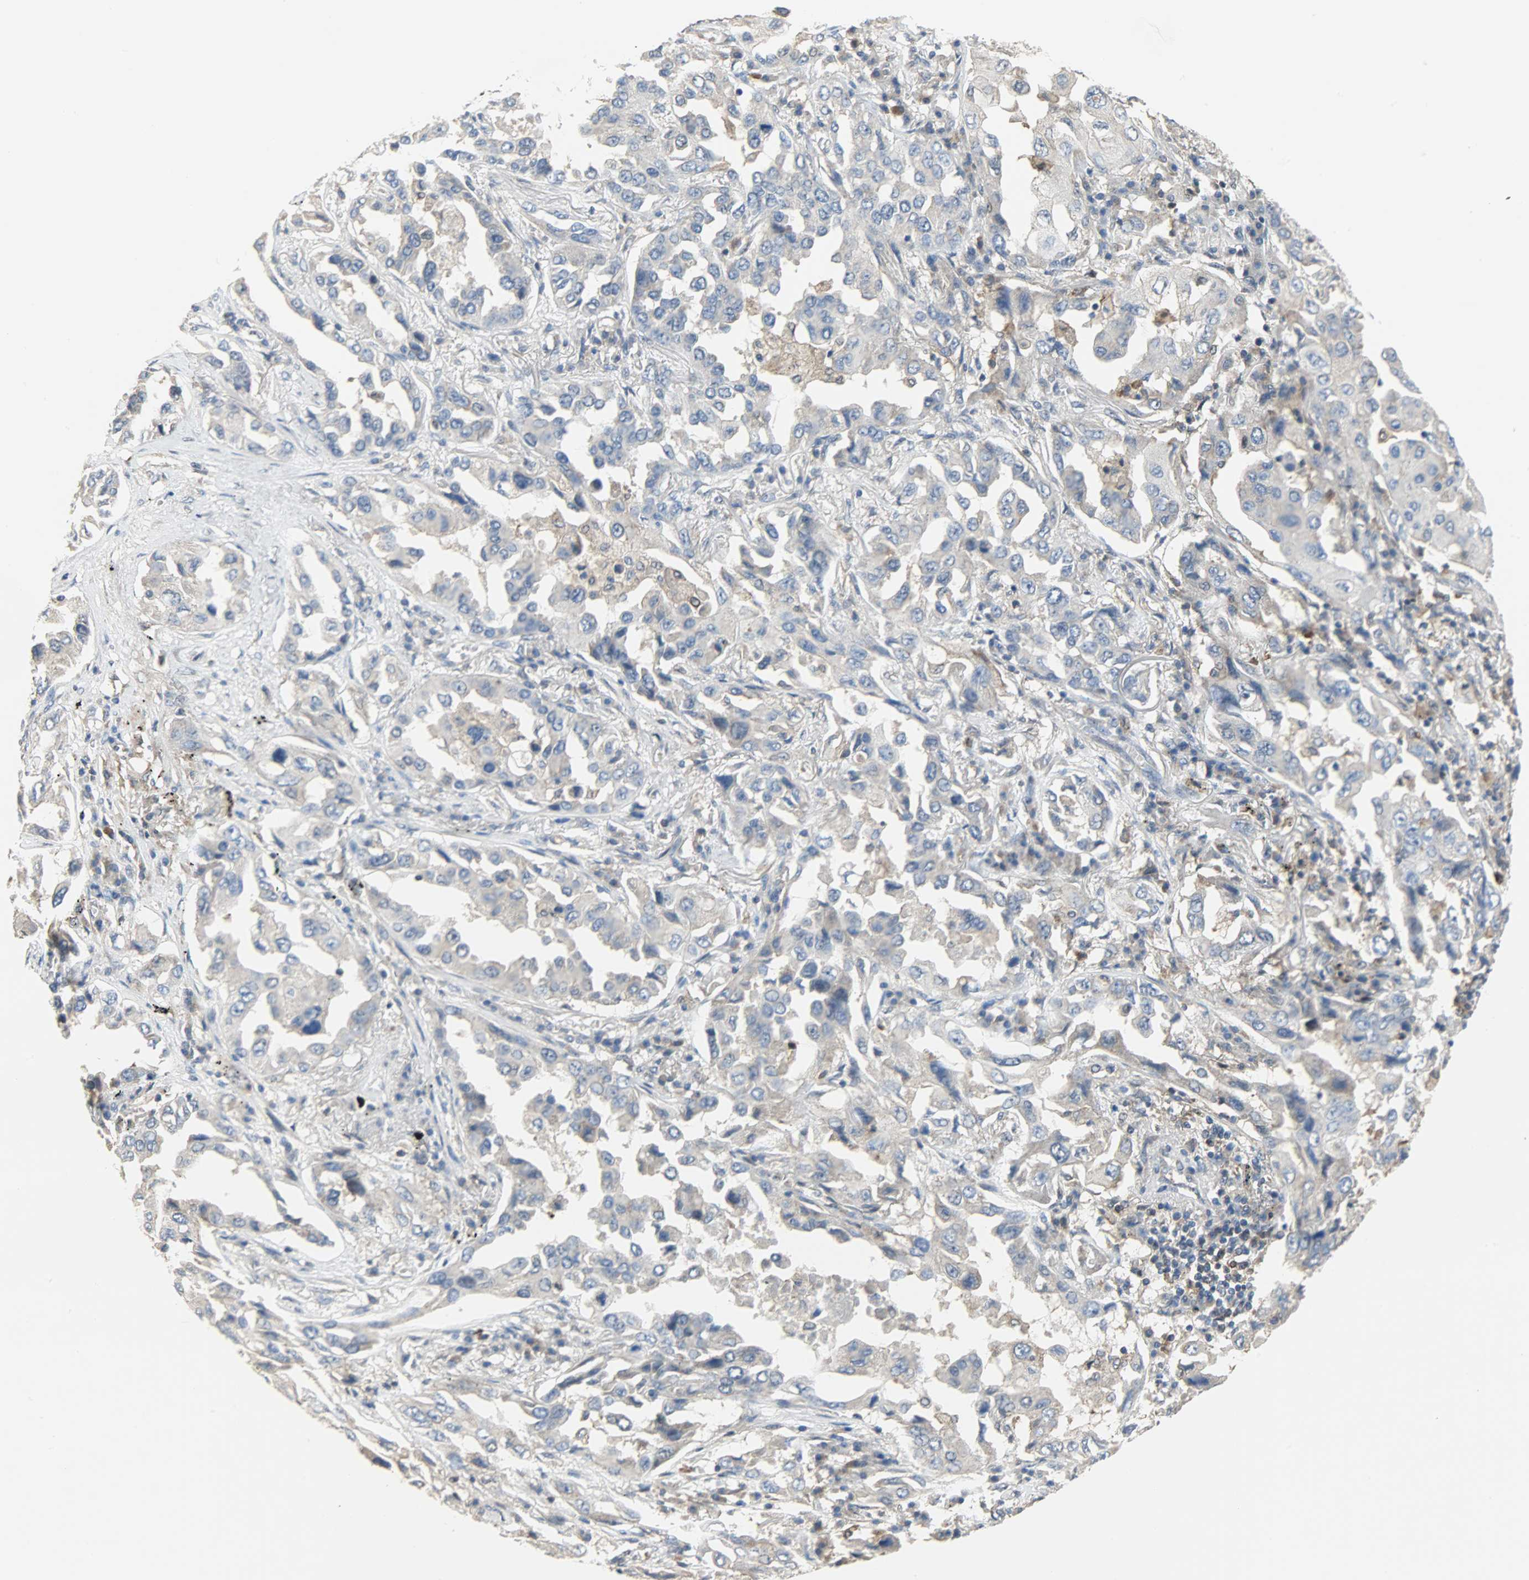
{"staining": {"intensity": "weak", "quantity": "25%-75%", "location": "cytoplasmic/membranous"}, "tissue": "lung cancer", "cell_type": "Tumor cells", "image_type": "cancer", "snomed": [{"axis": "morphology", "description": "Adenocarcinoma, NOS"}, {"axis": "topography", "description": "Lung"}], "caption": "Human adenocarcinoma (lung) stained with a protein marker exhibits weak staining in tumor cells.", "gene": "TRIM21", "patient": {"sex": "female", "age": 65}}